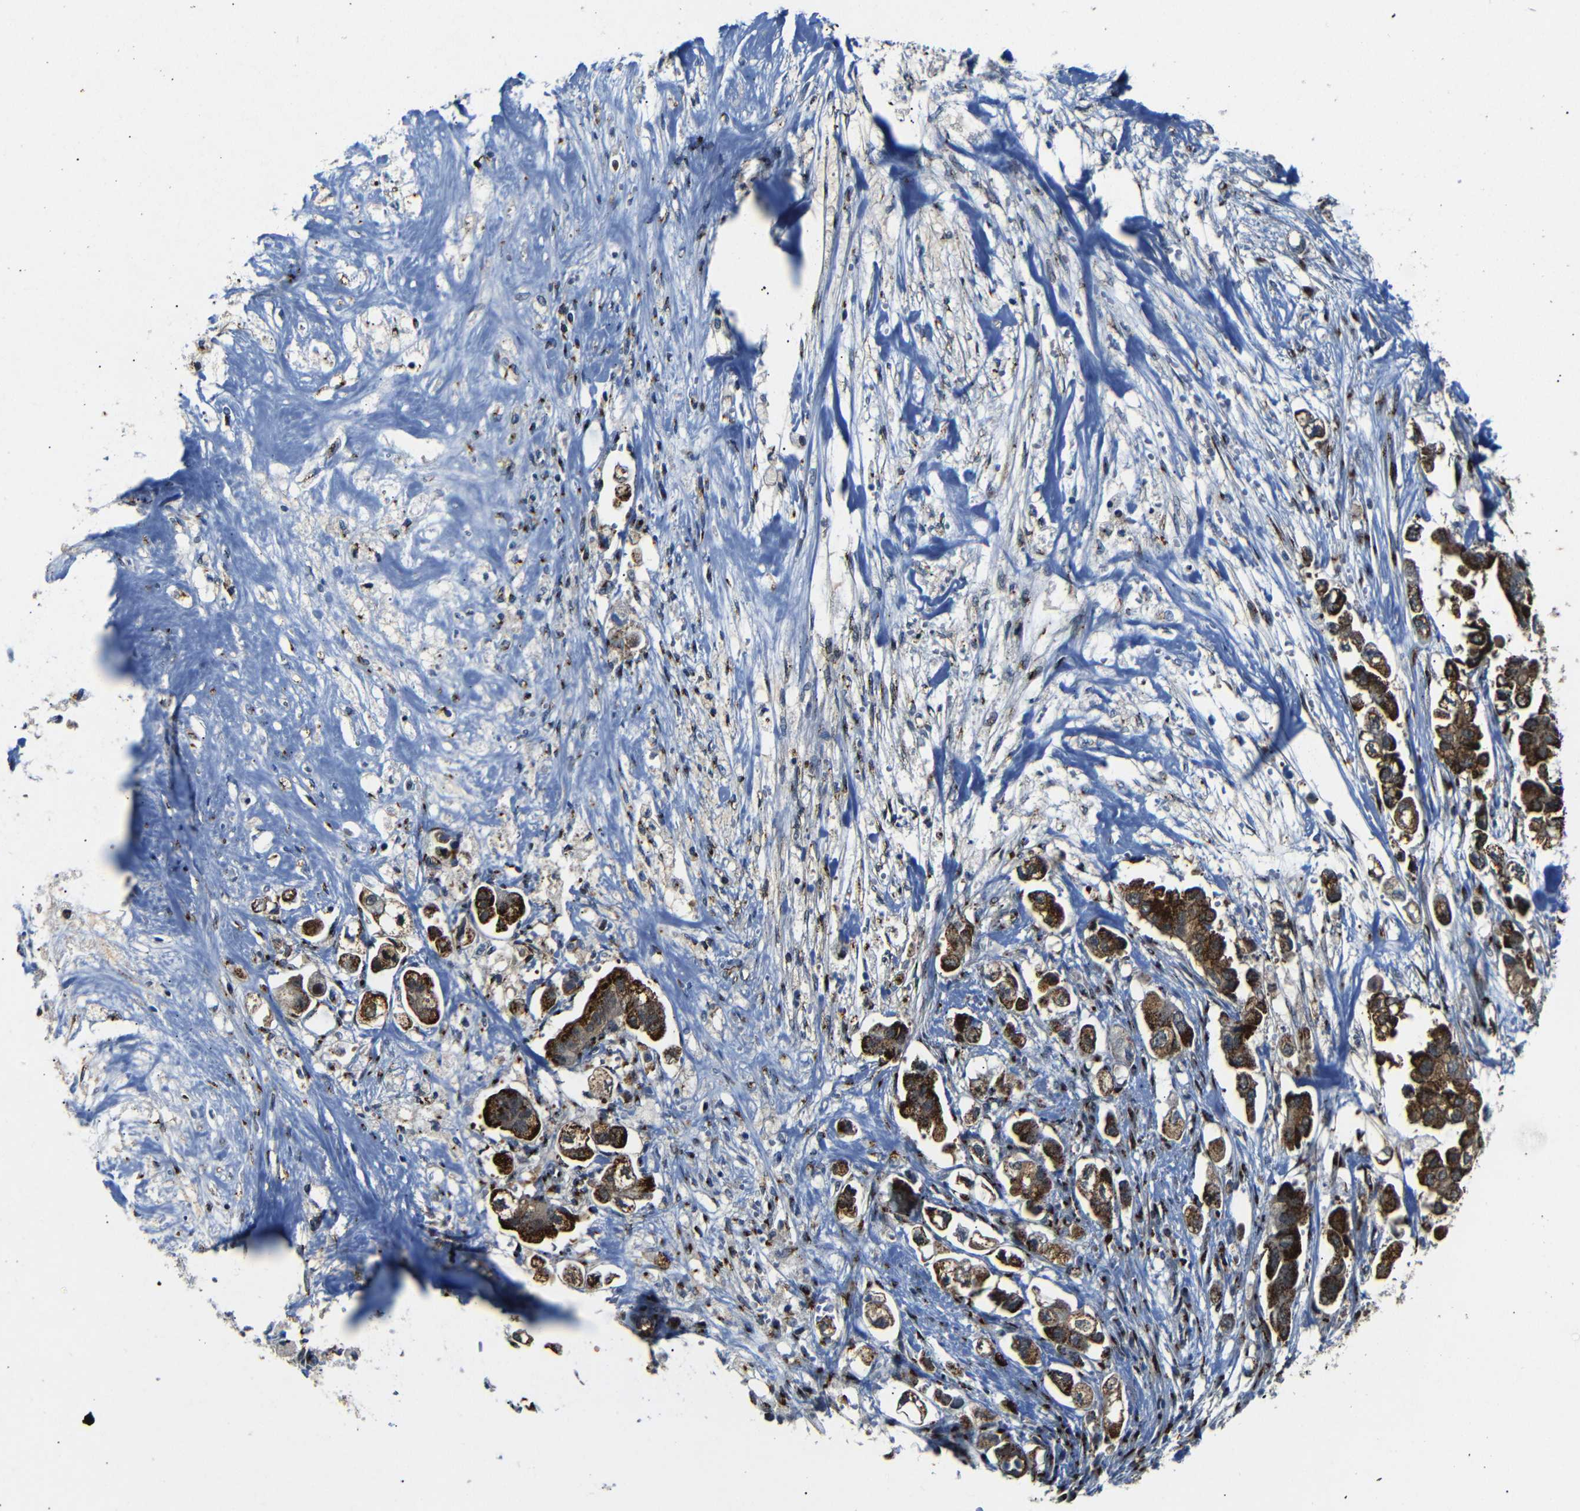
{"staining": {"intensity": "strong", "quantity": ">75%", "location": "cytoplasmic/membranous"}, "tissue": "stomach cancer", "cell_type": "Tumor cells", "image_type": "cancer", "snomed": [{"axis": "morphology", "description": "Adenocarcinoma, NOS"}, {"axis": "topography", "description": "Stomach"}], "caption": "A brown stain highlights strong cytoplasmic/membranous expression of a protein in human adenocarcinoma (stomach) tumor cells.", "gene": "TGOLN2", "patient": {"sex": "male", "age": 62}}